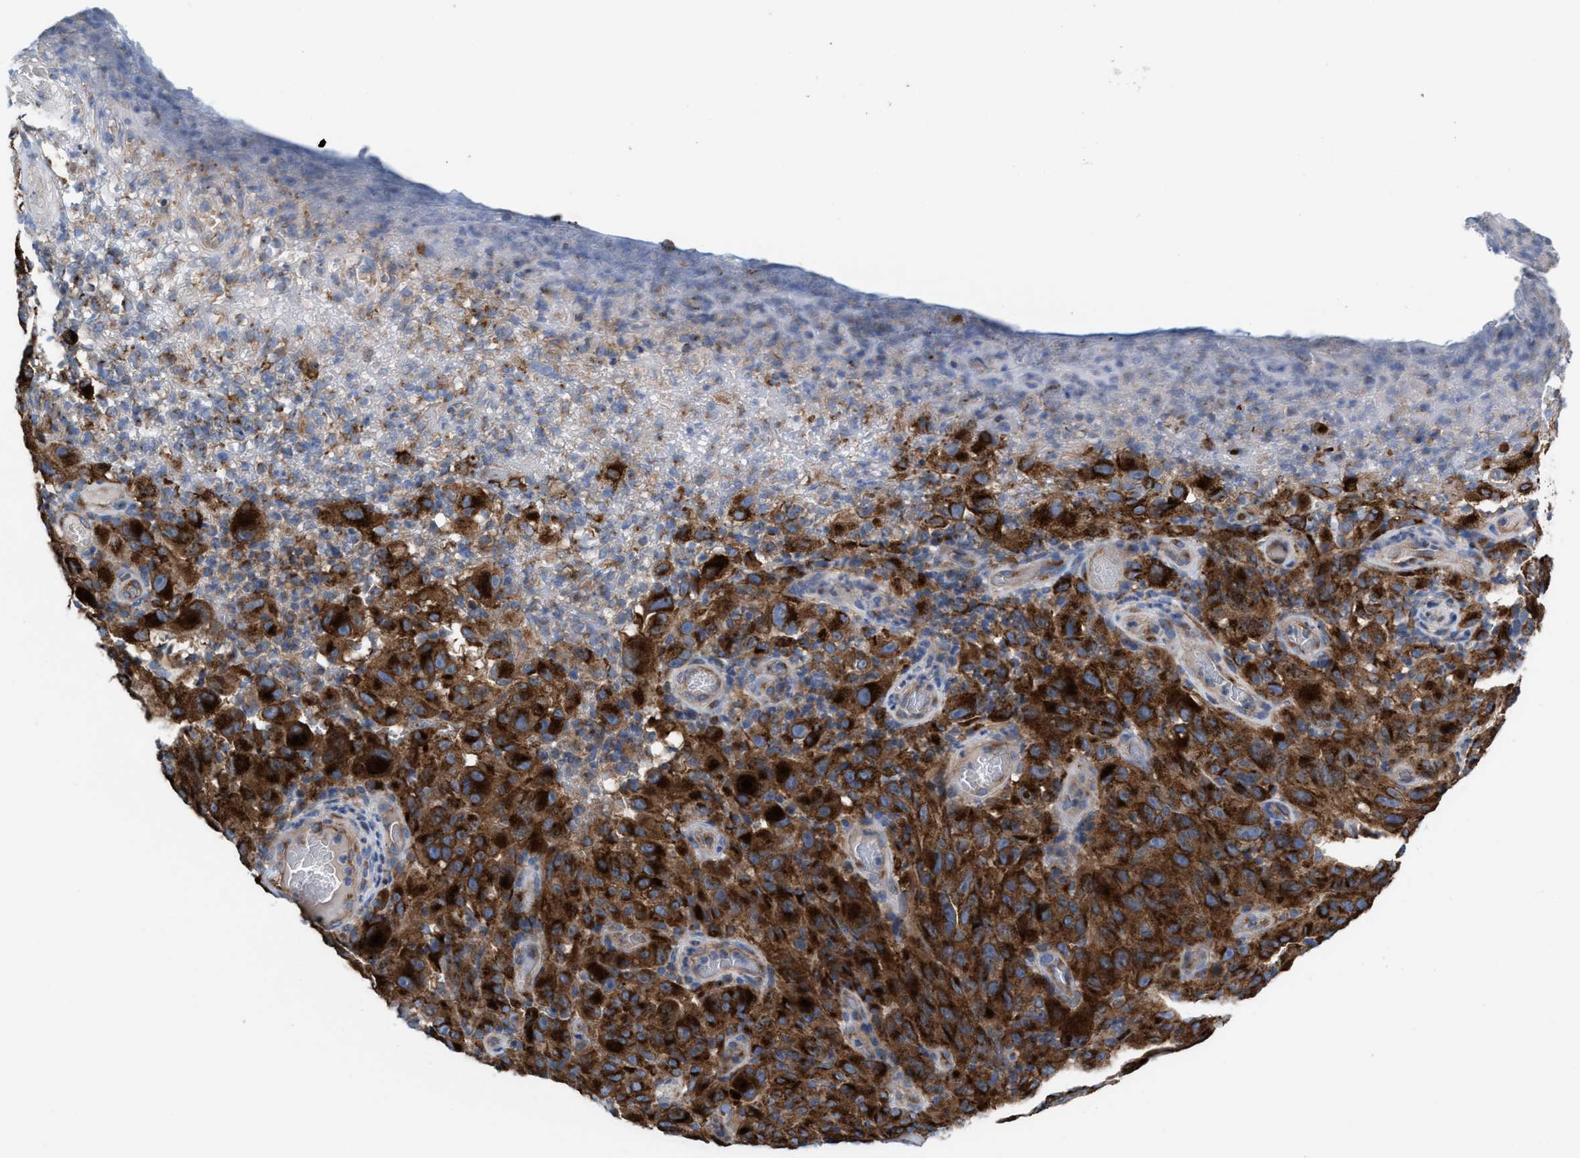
{"staining": {"intensity": "strong", "quantity": ">75%", "location": "cytoplasmic/membranous"}, "tissue": "melanoma", "cell_type": "Tumor cells", "image_type": "cancer", "snomed": [{"axis": "morphology", "description": "Malignant melanoma, NOS"}, {"axis": "topography", "description": "Skin"}], "caption": "Tumor cells show high levels of strong cytoplasmic/membranous positivity in about >75% of cells in human melanoma.", "gene": "NYAP1", "patient": {"sex": "female", "age": 82}}